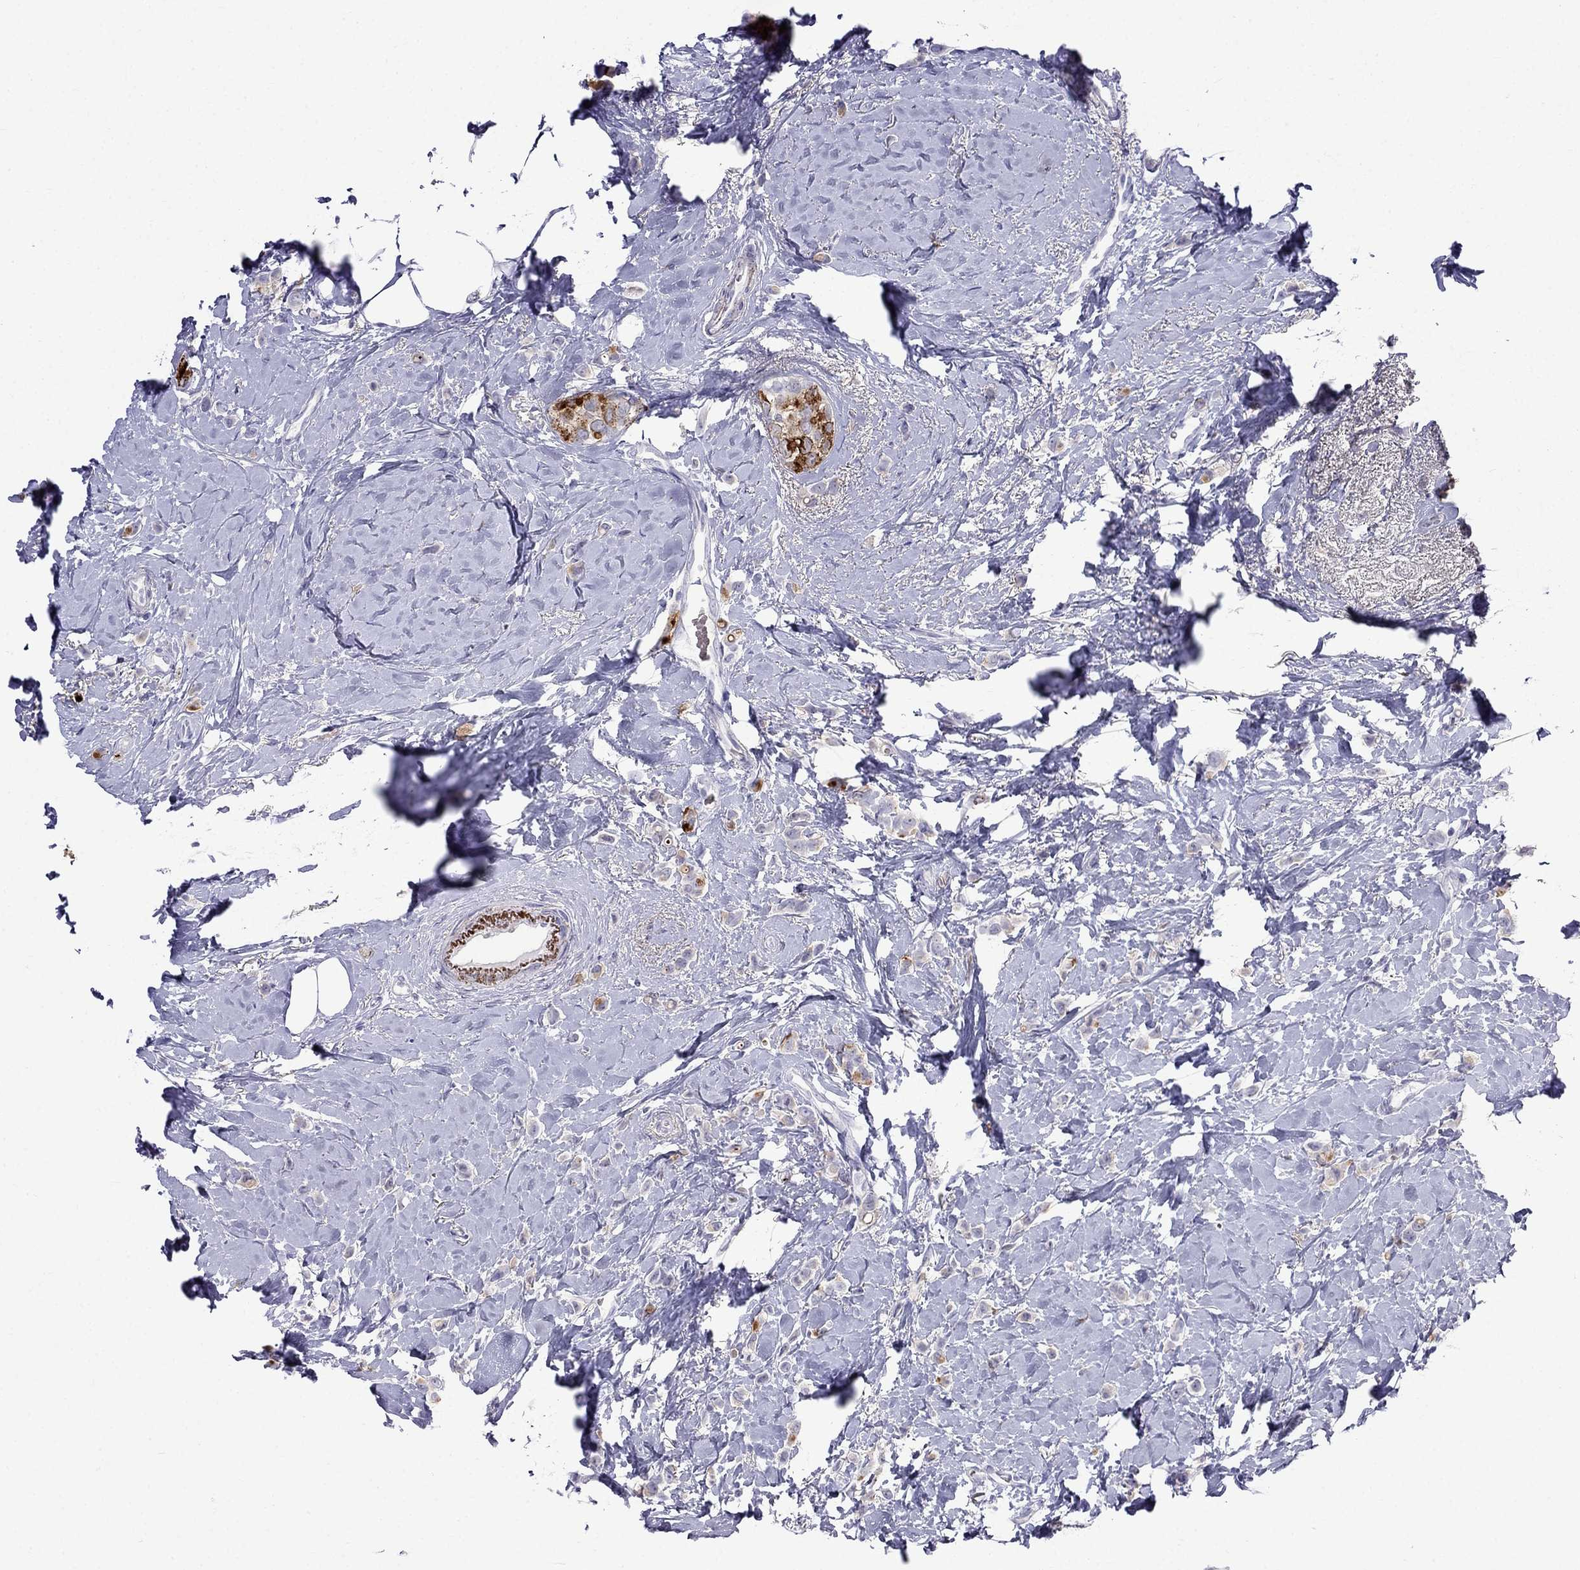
{"staining": {"intensity": "strong", "quantity": "25%-75%", "location": "cytoplasmic/membranous"}, "tissue": "breast cancer", "cell_type": "Tumor cells", "image_type": "cancer", "snomed": [{"axis": "morphology", "description": "Lobular carcinoma"}, {"axis": "topography", "description": "Breast"}], "caption": "Immunohistochemical staining of breast cancer shows high levels of strong cytoplasmic/membranous expression in approximately 25%-75% of tumor cells.", "gene": "MGP", "patient": {"sex": "female", "age": 66}}